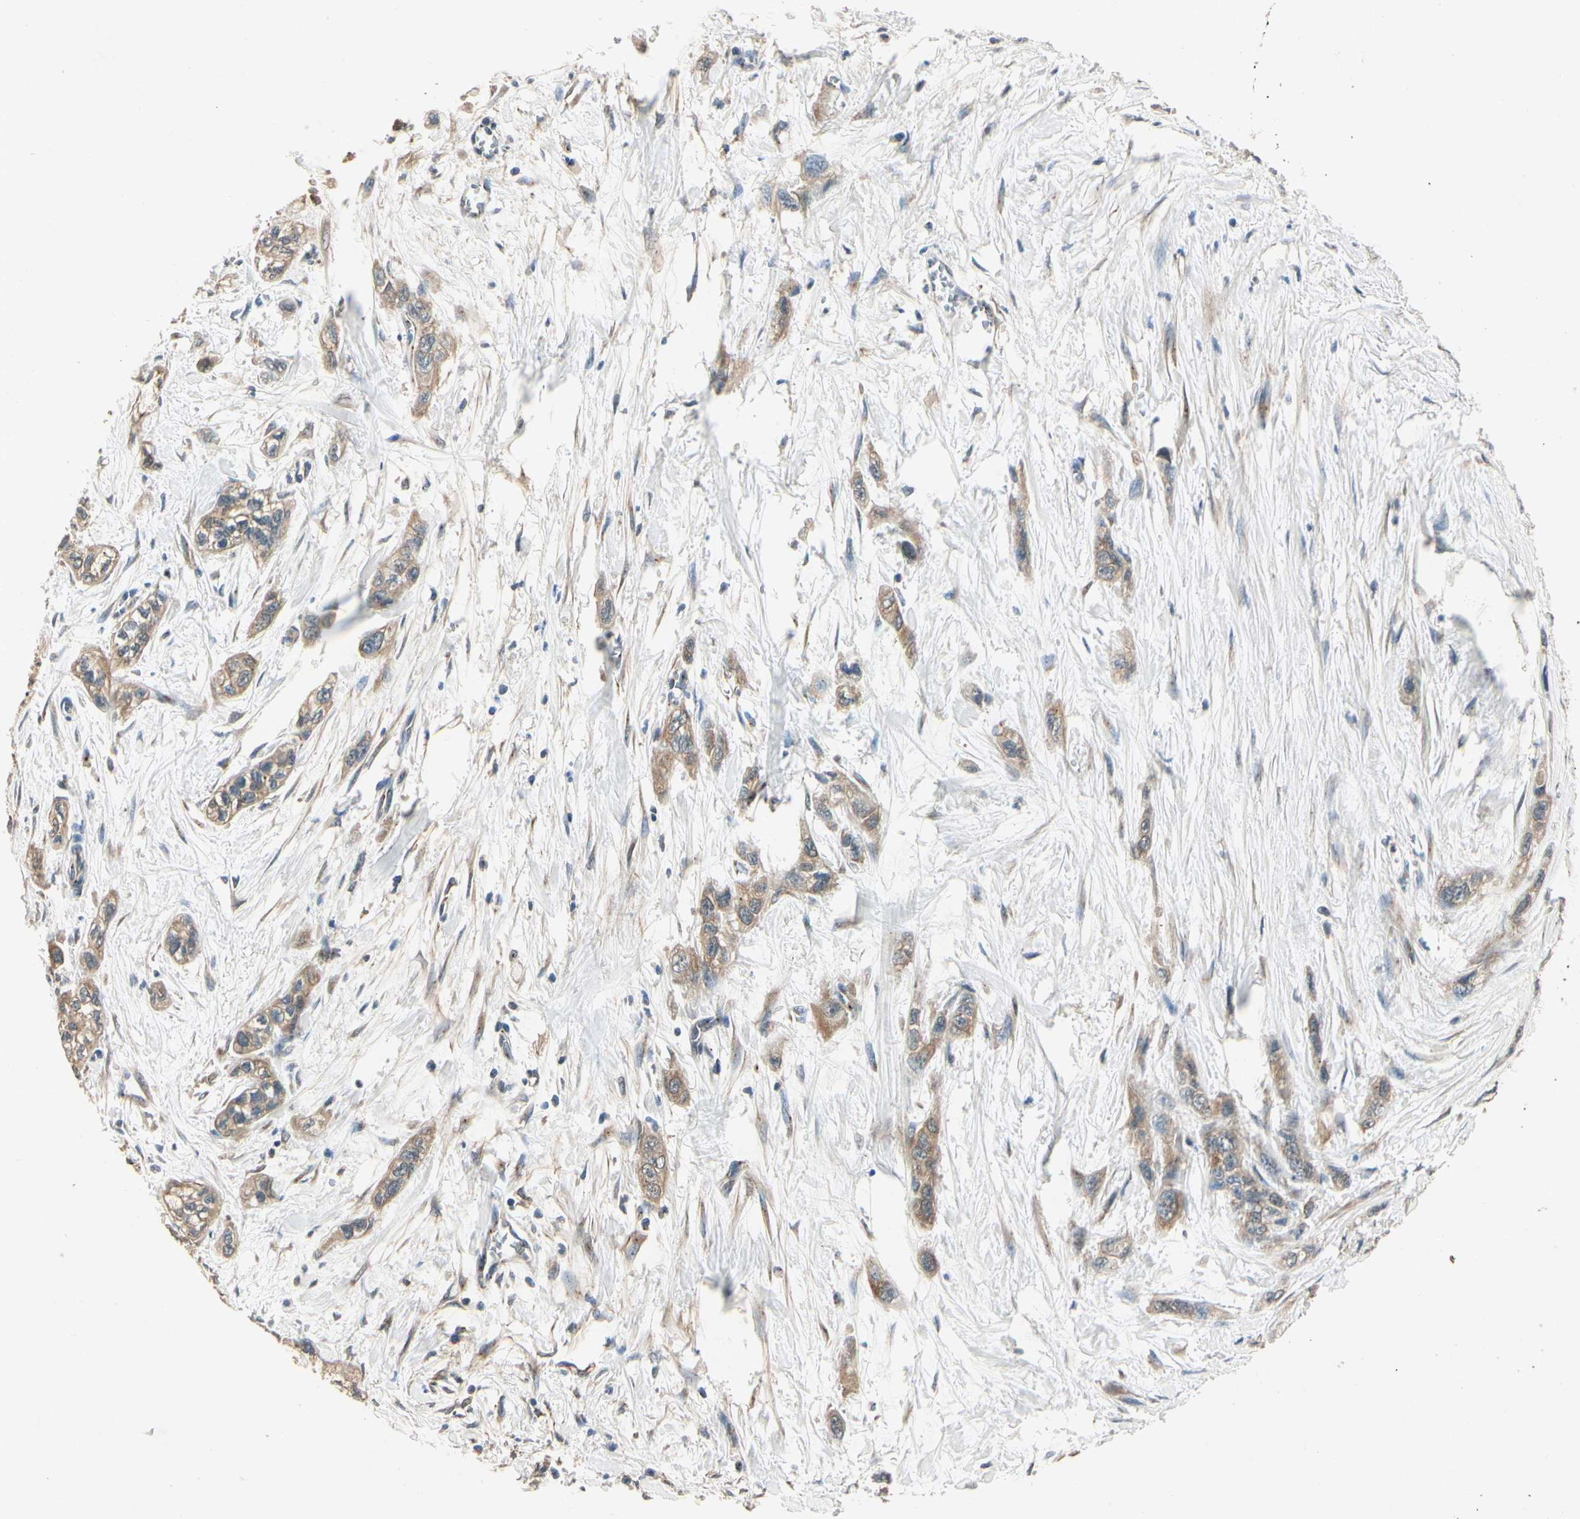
{"staining": {"intensity": "moderate", "quantity": ">75%", "location": "cytoplasmic/membranous"}, "tissue": "pancreatic cancer", "cell_type": "Tumor cells", "image_type": "cancer", "snomed": [{"axis": "morphology", "description": "Adenocarcinoma, NOS"}, {"axis": "topography", "description": "Pancreas"}], "caption": "IHC micrograph of pancreatic cancer stained for a protein (brown), which demonstrates medium levels of moderate cytoplasmic/membranous expression in approximately >75% of tumor cells.", "gene": "AKAP9", "patient": {"sex": "male", "age": 74}}